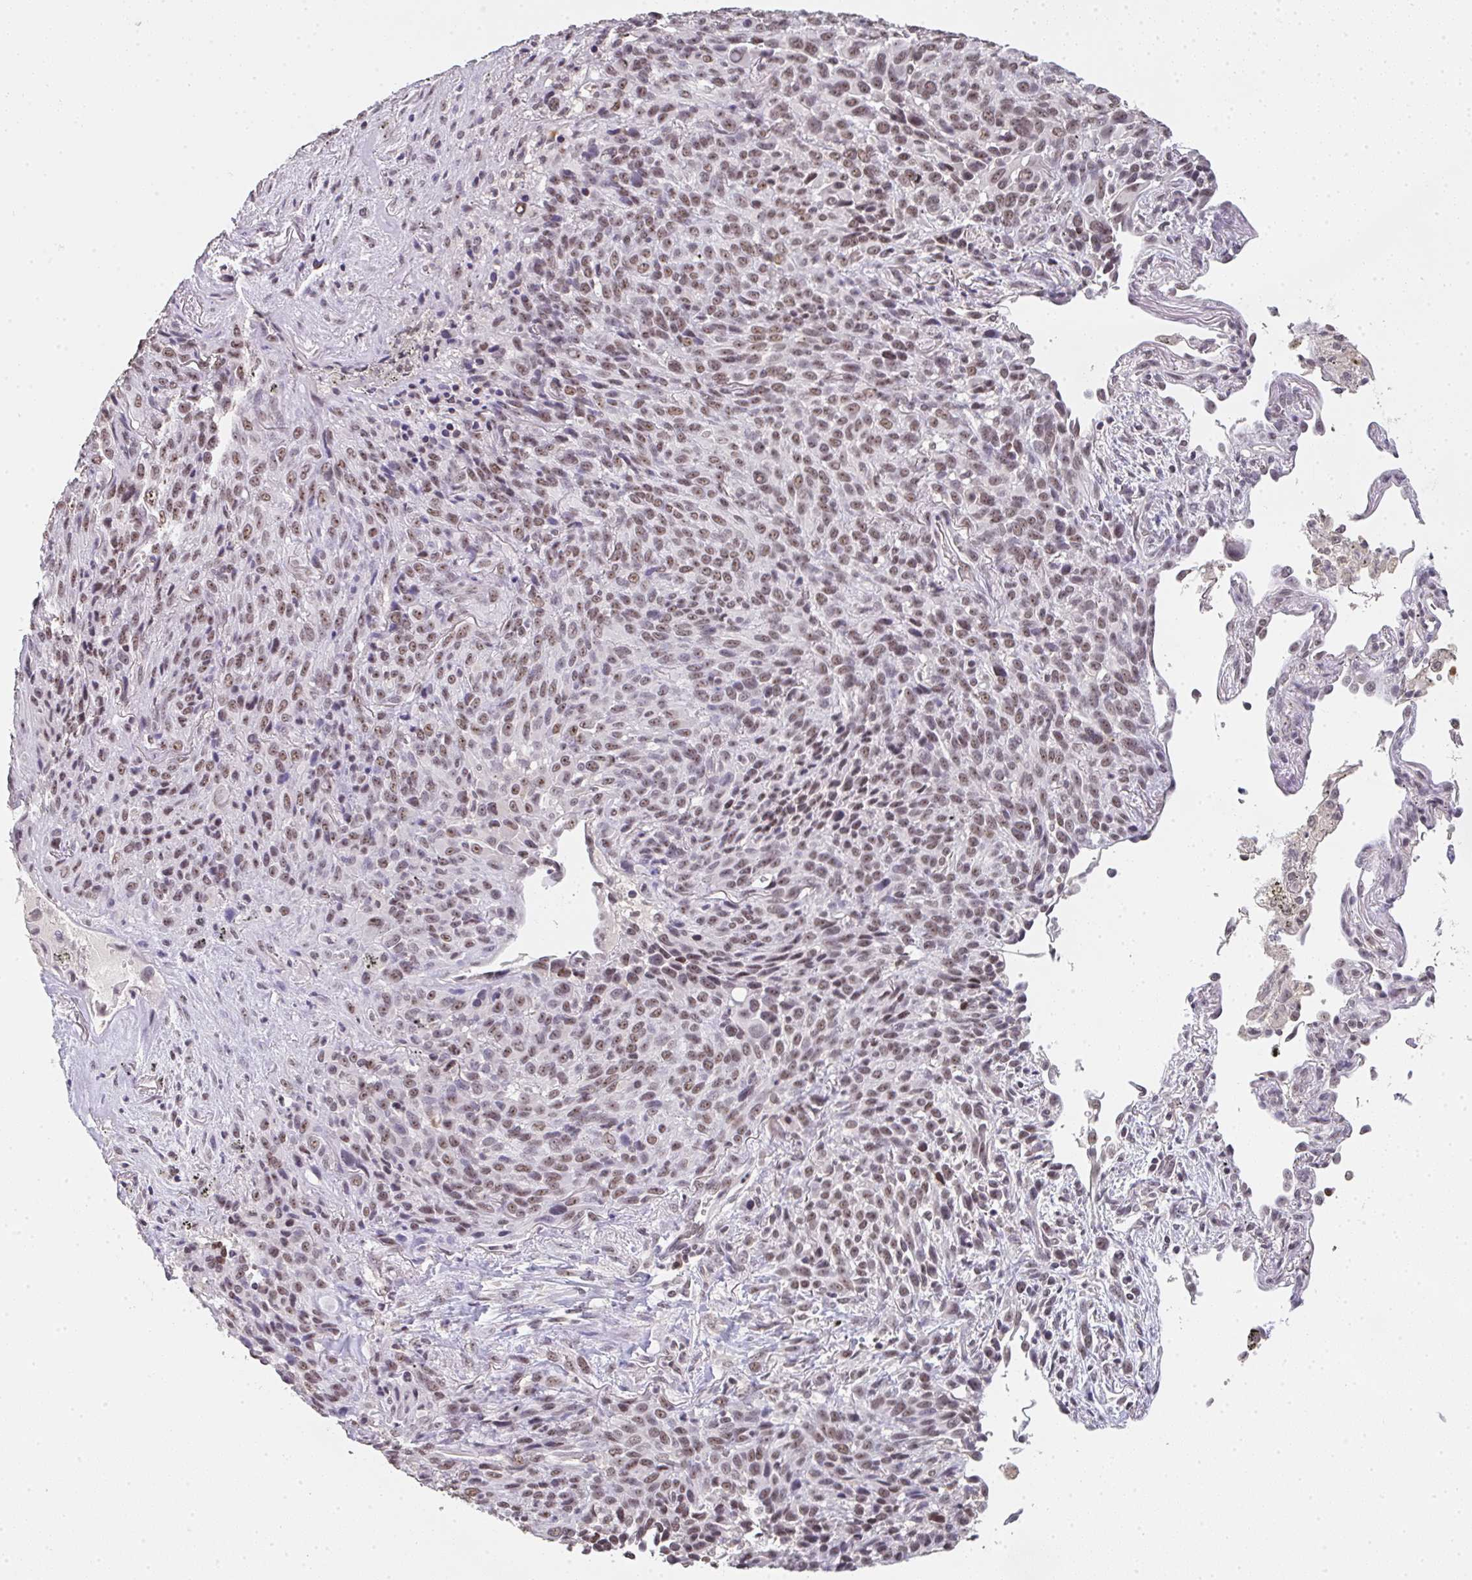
{"staining": {"intensity": "moderate", "quantity": ">75%", "location": "nuclear"}, "tissue": "melanoma", "cell_type": "Tumor cells", "image_type": "cancer", "snomed": [{"axis": "morphology", "description": "Malignant melanoma, Metastatic site"}, {"axis": "topography", "description": "Lung"}], "caption": "IHC (DAB (3,3'-diaminobenzidine)) staining of human melanoma shows moderate nuclear protein expression in approximately >75% of tumor cells.", "gene": "DKC1", "patient": {"sex": "male", "age": 48}}